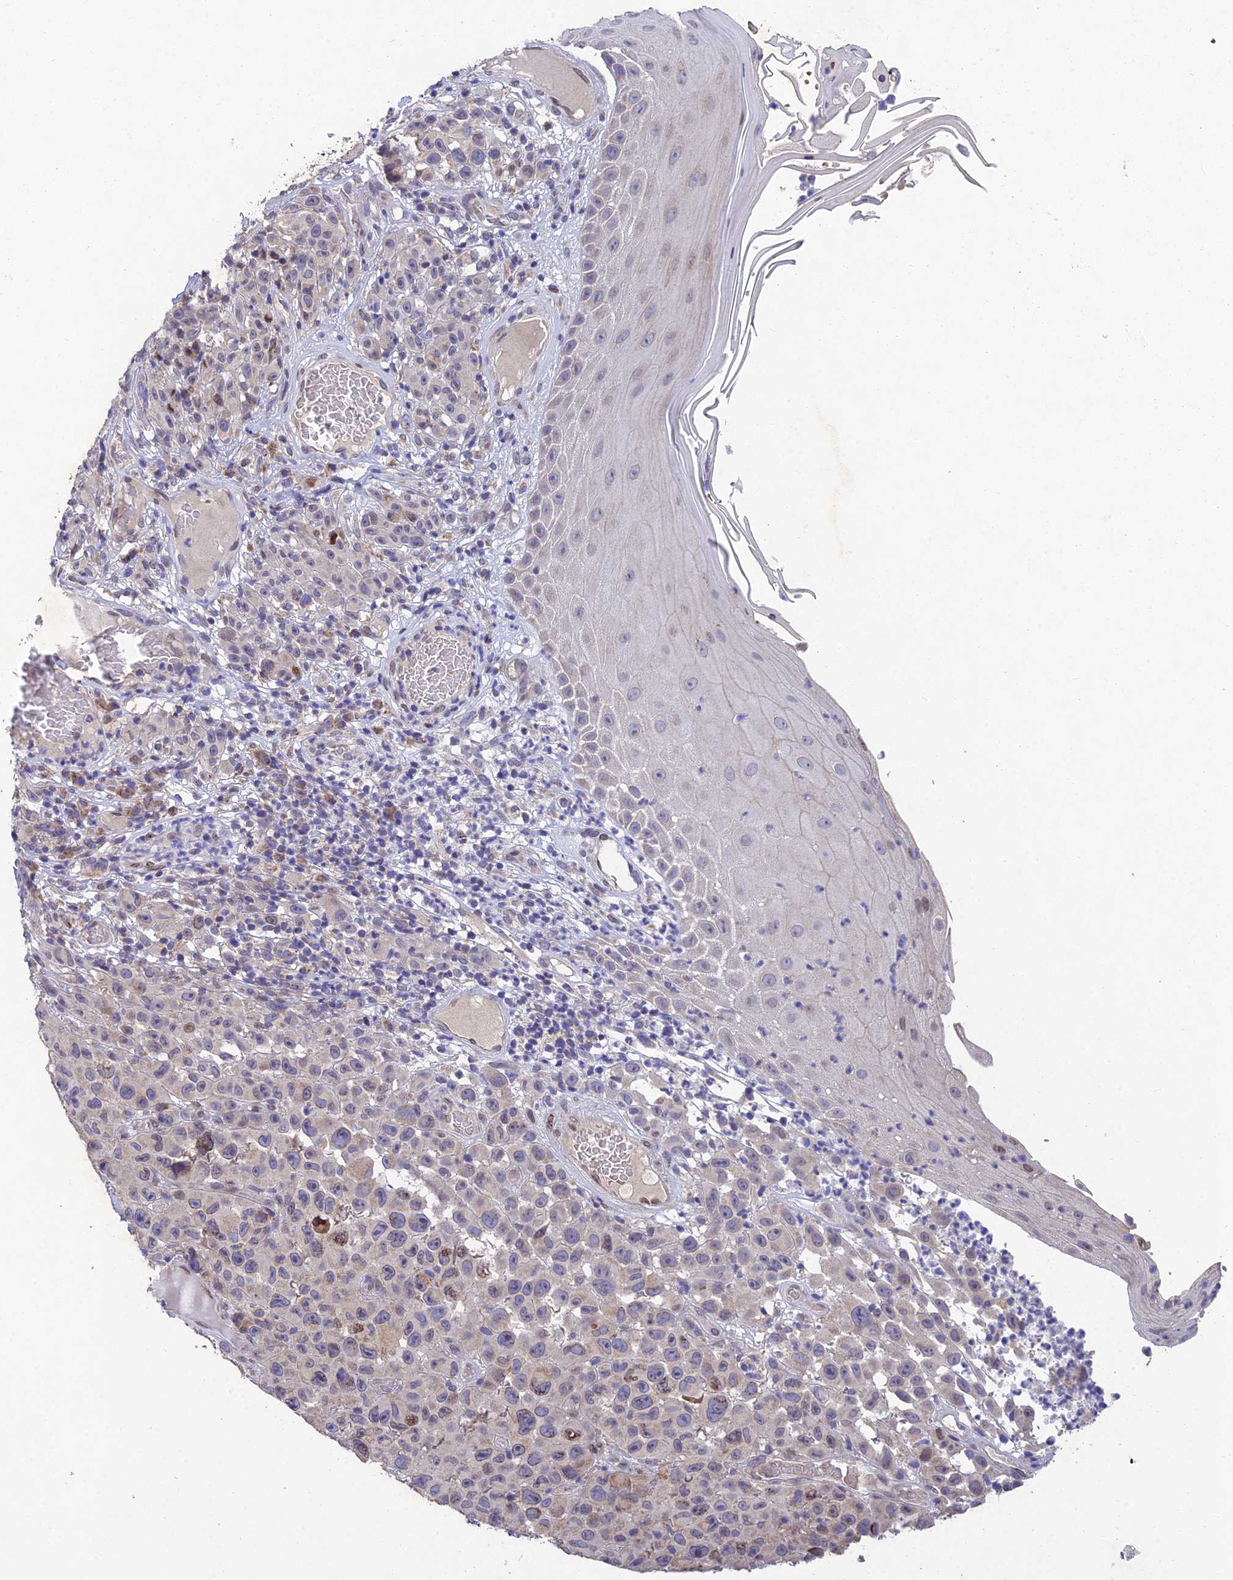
{"staining": {"intensity": "moderate", "quantity": "<25%", "location": "cytoplasmic/membranous,nuclear"}, "tissue": "melanoma", "cell_type": "Tumor cells", "image_type": "cancer", "snomed": [{"axis": "morphology", "description": "Malignant melanoma, NOS"}, {"axis": "topography", "description": "Skin"}], "caption": "Malignant melanoma stained with a protein marker reveals moderate staining in tumor cells.", "gene": "MGAT2", "patient": {"sex": "female", "age": 82}}